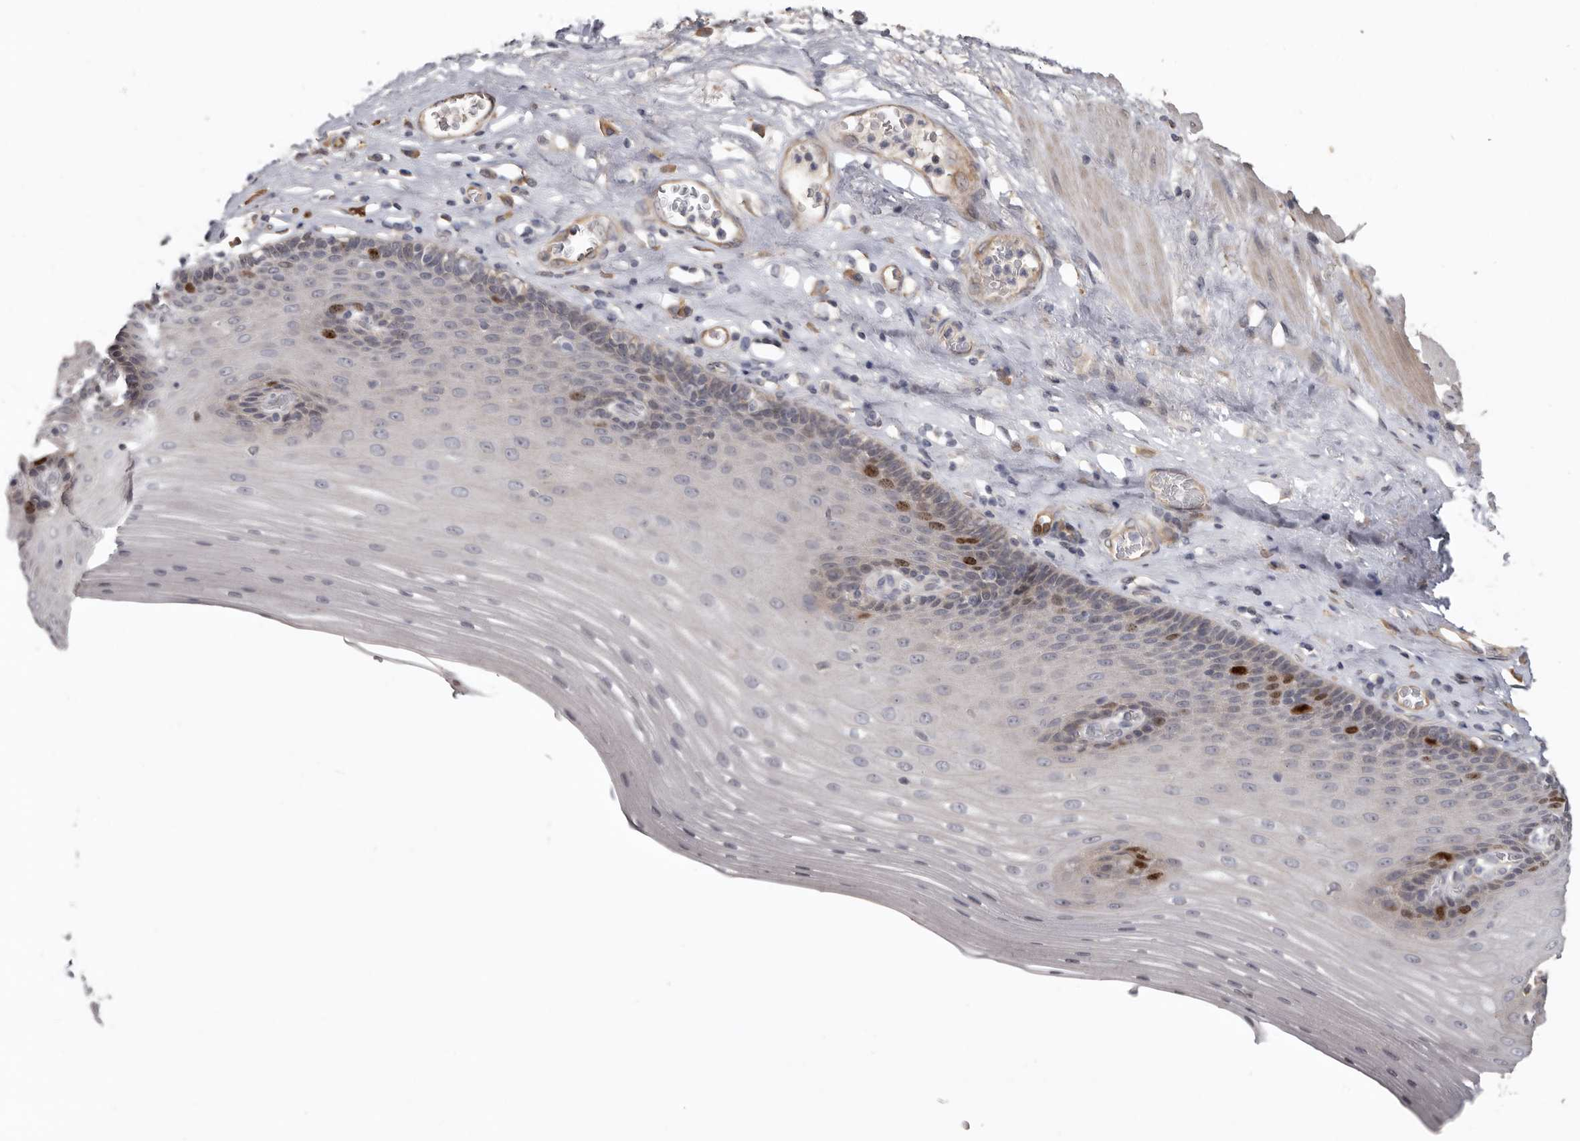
{"staining": {"intensity": "strong", "quantity": "<25%", "location": "nuclear"}, "tissue": "esophagus", "cell_type": "Squamous epithelial cells", "image_type": "normal", "snomed": [{"axis": "morphology", "description": "Normal tissue, NOS"}, {"axis": "topography", "description": "Esophagus"}], "caption": "An immunohistochemistry micrograph of benign tissue is shown. Protein staining in brown highlights strong nuclear positivity in esophagus within squamous epithelial cells.", "gene": "CDCA8", "patient": {"sex": "male", "age": 62}}